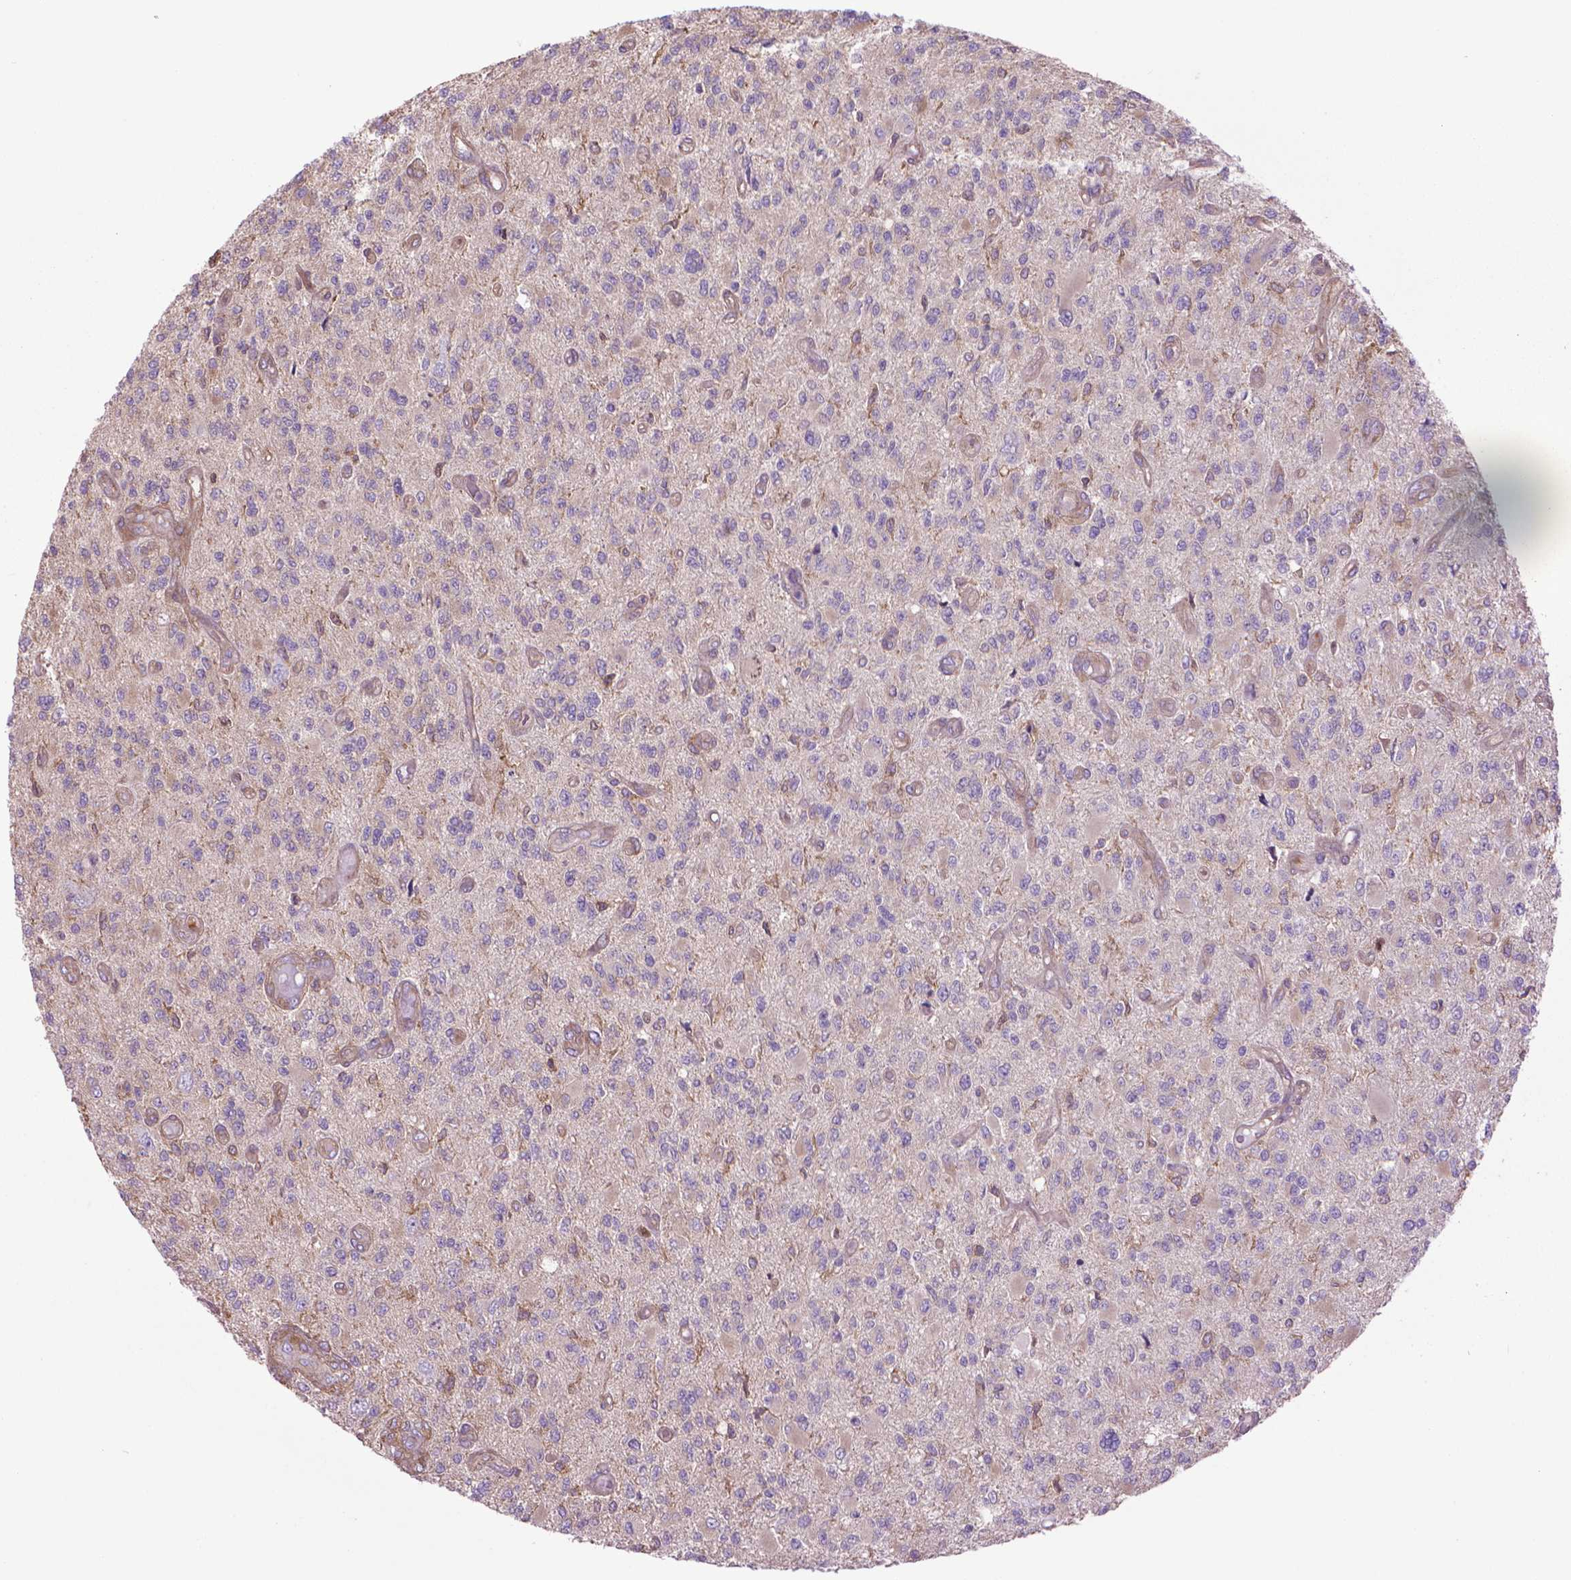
{"staining": {"intensity": "negative", "quantity": "none", "location": "none"}, "tissue": "glioma", "cell_type": "Tumor cells", "image_type": "cancer", "snomed": [{"axis": "morphology", "description": "Glioma, malignant, High grade"}, {"axis": "topography", "description": "Brain"}], "caption": "High magnification brightfield microscopy of high-grade glioma (malignant) stained with DAB (3,3'-diaminobenzidine) (brown) and counterstained with hematoxylin (blue): tumor cells show no significant positivity.", "gene": "CORO1B", "patient": {"sex": "female", "age": 63}}